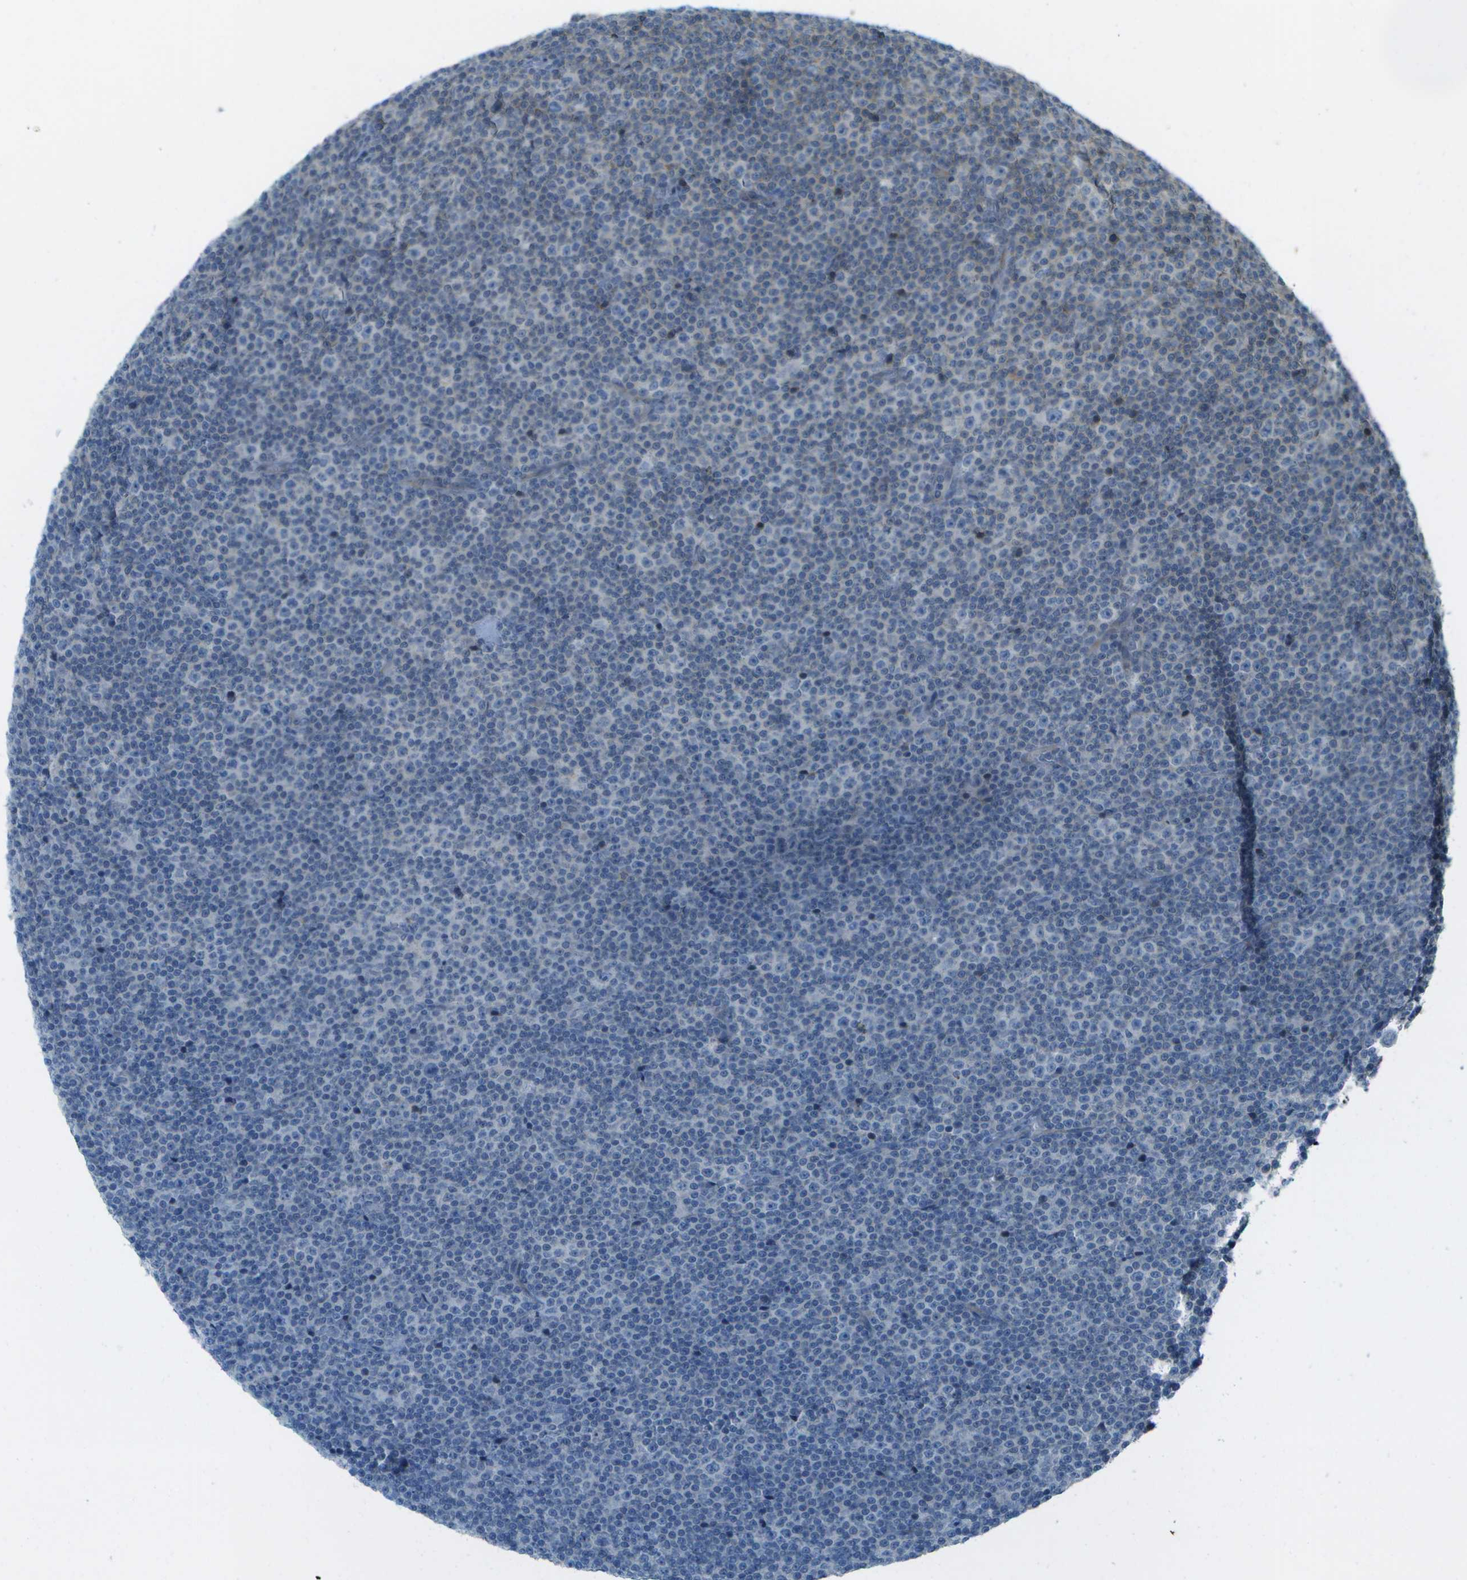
{"staining": {"intensity": "negative", "quantity": "none", "location": "none"}, "tissue": "lymphoma", "cell_type": "Tumor cells", "image_type": "cancer", "snomed": [{"axis": "morphology", "description": "Malignant lymphoma, non-Hodgkin's type, Low grade"}, {"axis": "topography", "description": "Lymph node"}], "caption": "IHC photomicrograph of neoplastic tissue: human low-grade malignant lymphoma, non-Hodgkin's type stained with DAB (3,3'-diaminobenzidine) shows no significant protein staining in tumor cells. (DAB (3,3'-diaminobenzidine) immunohistochemistry (IHC) with hematoxylin counter stain).", "gene": "LRRC66", "patient": {"sex": "female", "age": 67}}